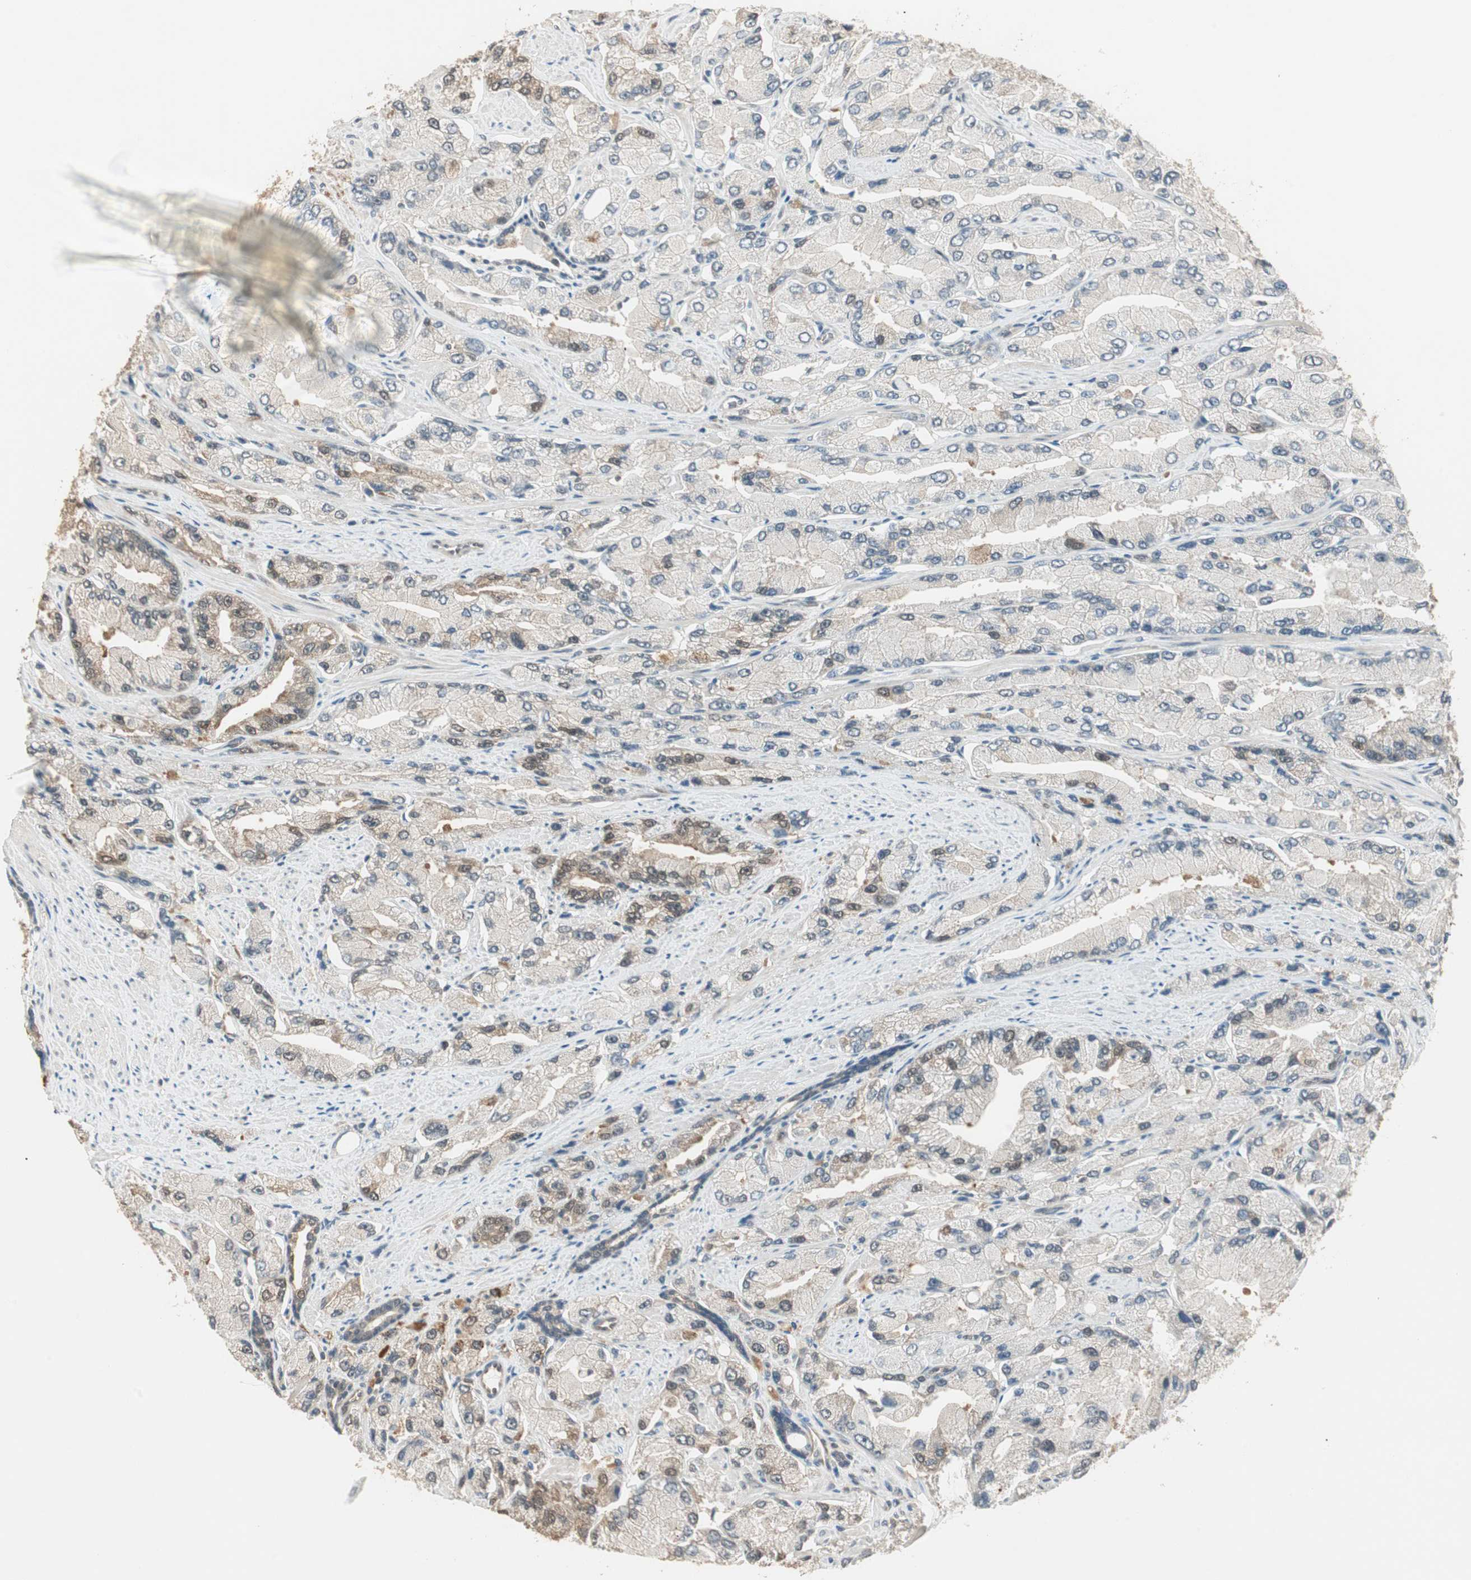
{"staining": {"intensity": "weak", "quantity": "<25%", "location": "cytoplasmic/membranous"}, "tissue": "prostate cancer", "cell_type": "Tumor cells", "image_type": "cancer", "snomed": [{"axis": "morphology", "description": "Adenocarcinoma, High grade"}, {"axis": "topography", "description": "Prostate"}], "caption": "Tumor cells are negative for brown protein staining in adenocarcinoma (high-grade) (prostate).", "gene": "USP5", "patient": {"sex": "male", "age": 58}}